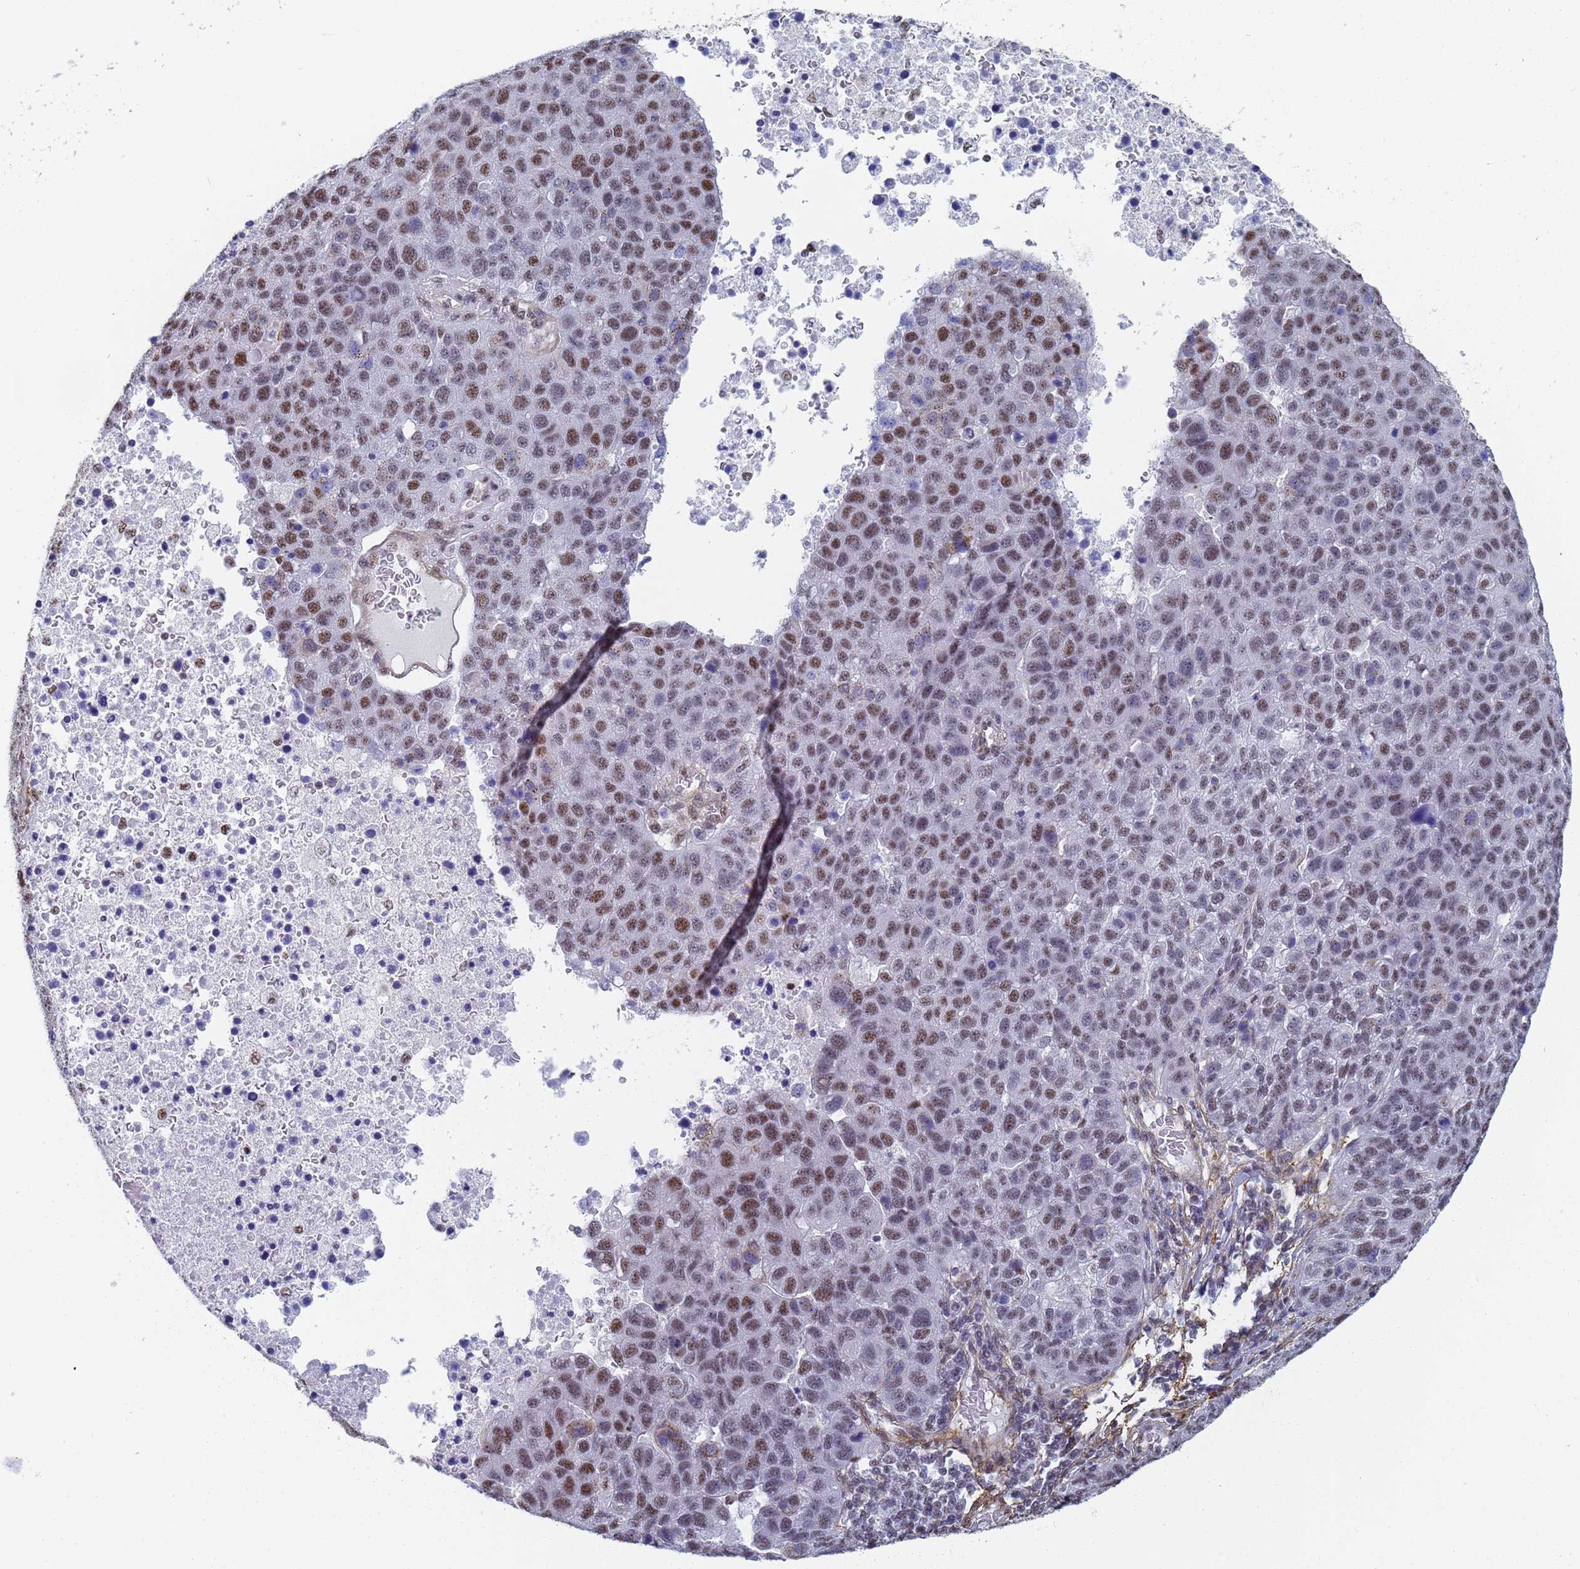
{"staining": {"intensity": "moderate", "quantity": ">75%", "location": "nuclear"}, "tissue": "pancreatic cancer", "cell_type": "Tumor cells", "image_type": "cancer", "snomed": [{"axis": "morphology", "description": "Adenocarcinoma, NOS"}, {"axis": "topography", "description": "Pancreas"}], "caption": "An image of human pancreatic cancer (adenocarcinoma) stained for a protein displays moderate nuclear brown staining in tumor cells.", "gene": "PRRT4", "patient": {"sex": "female", "age": 61}}